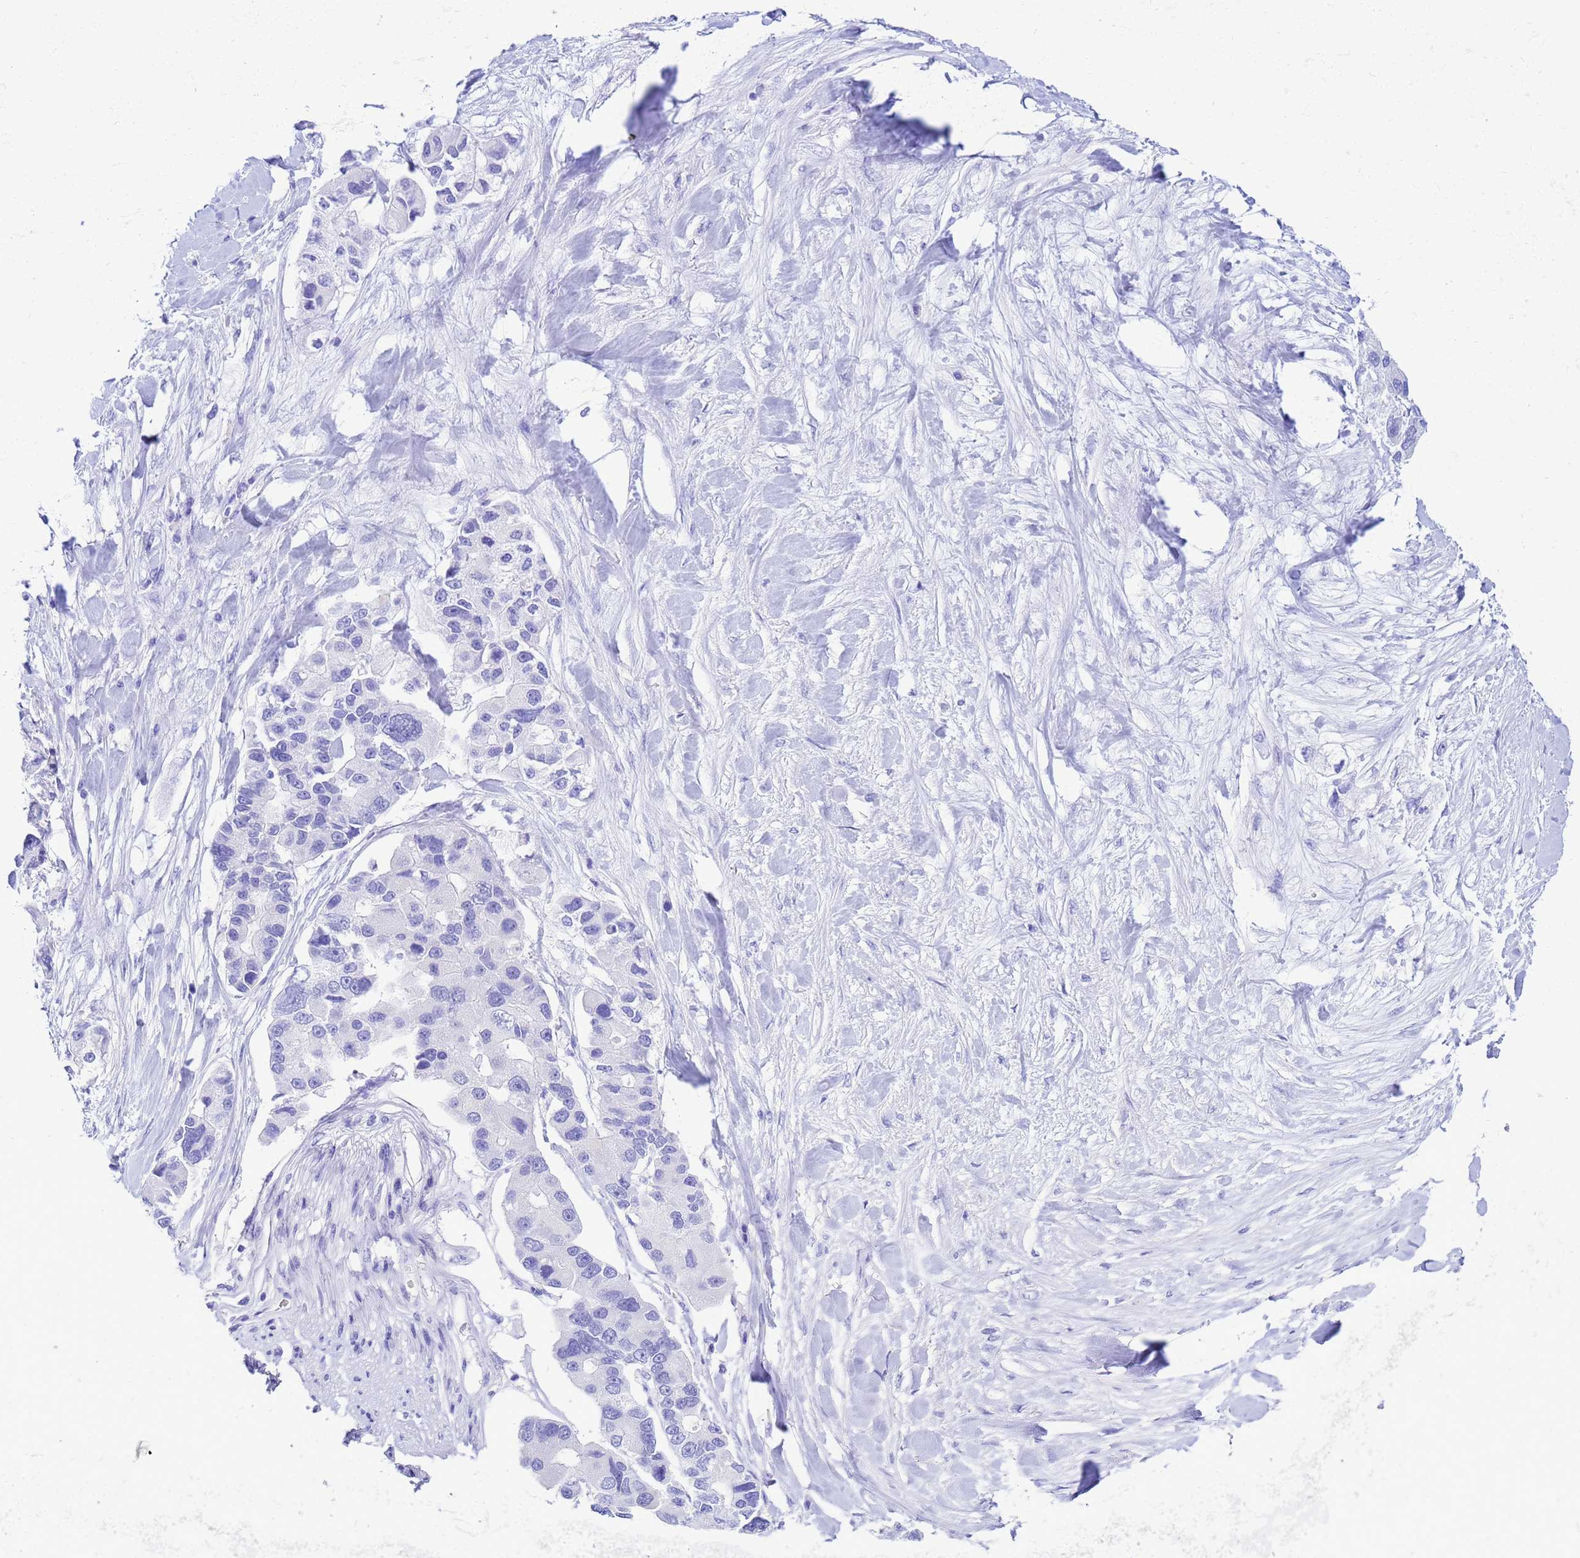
{"staining": {"intensity": "negative", "quantity": "none", "location": "none"}, "tissue": "lung cancer", "cell_type": "Tumor cells", "image_type": "cancer", "snomed": [{"axis": "morphology", "description": "Adenocarcinoma, NOS"}, {"axis": "topography", "description": "Lung"}], "caption": "IHC photomicrograph of neoplastic tissue: lung adenocarcinoma stained with DAB (3,3'-diaminobenzidine) demonstrates no significant protein expression in tumor cells.", "gene": "AKR1C2", "patient": {"sex": "female", "age": 54}}